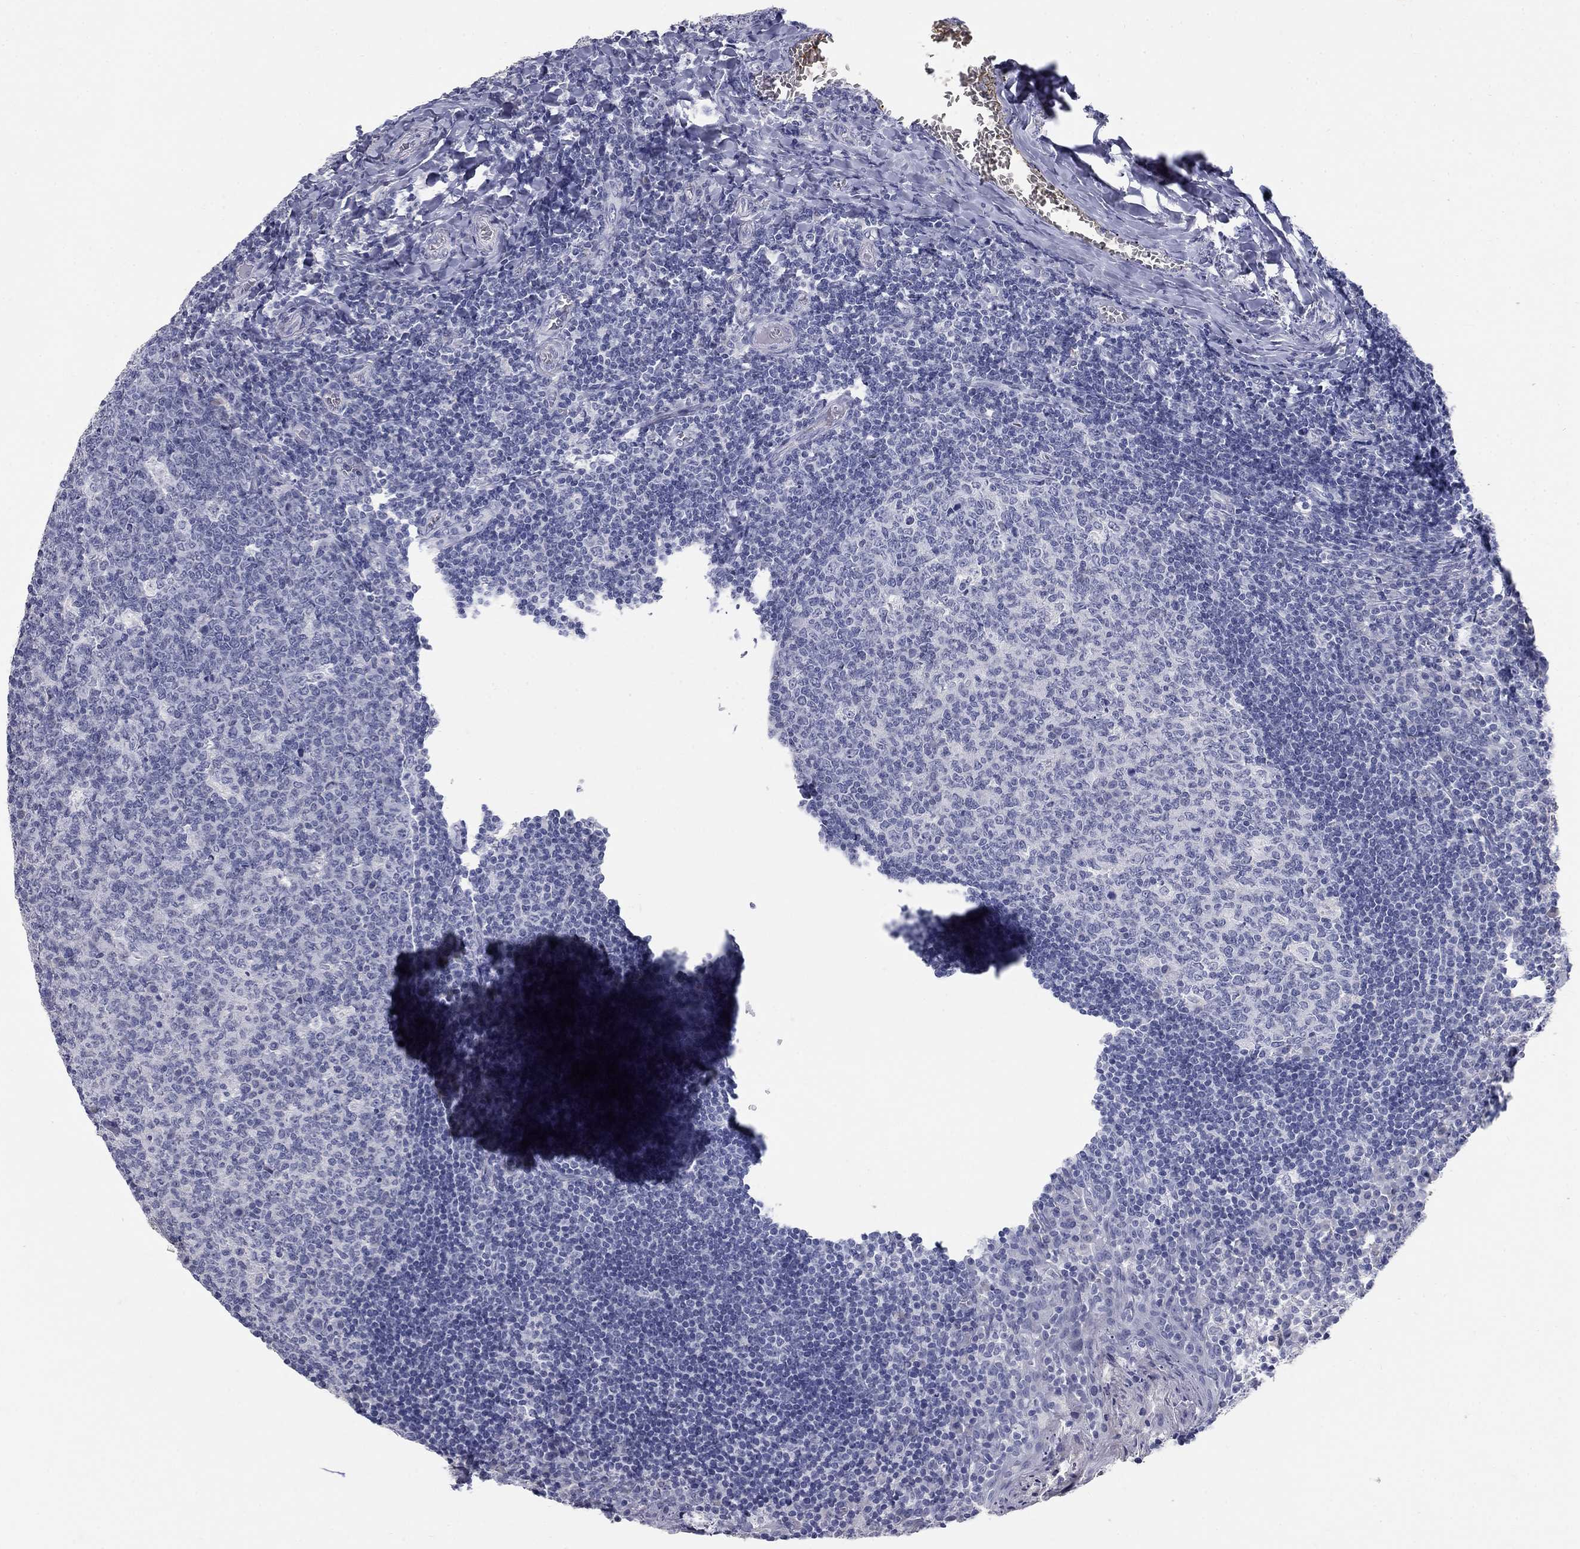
{"staining": {"intensity": "negative", "quantity": "none", "location": "none"}, "tissue": "tonsil", "cell_type": "Germinal center cells", "image_type": "normal", "snomed": [{"axis": "morphology", "description": "Normal tissue, NOS"}, {"axis": "topography", "description": "Tonsil"}], "caption": "The photomicrograph displays no staining of germinal center cells in benign tonsil. (DAB (3,3'-diaminobenzidine) immunohistochemistry (IHC) with hematoxylin counter stain).", "gene": "ELAVL4", "patient": {"sex": "female", "age": 13}}